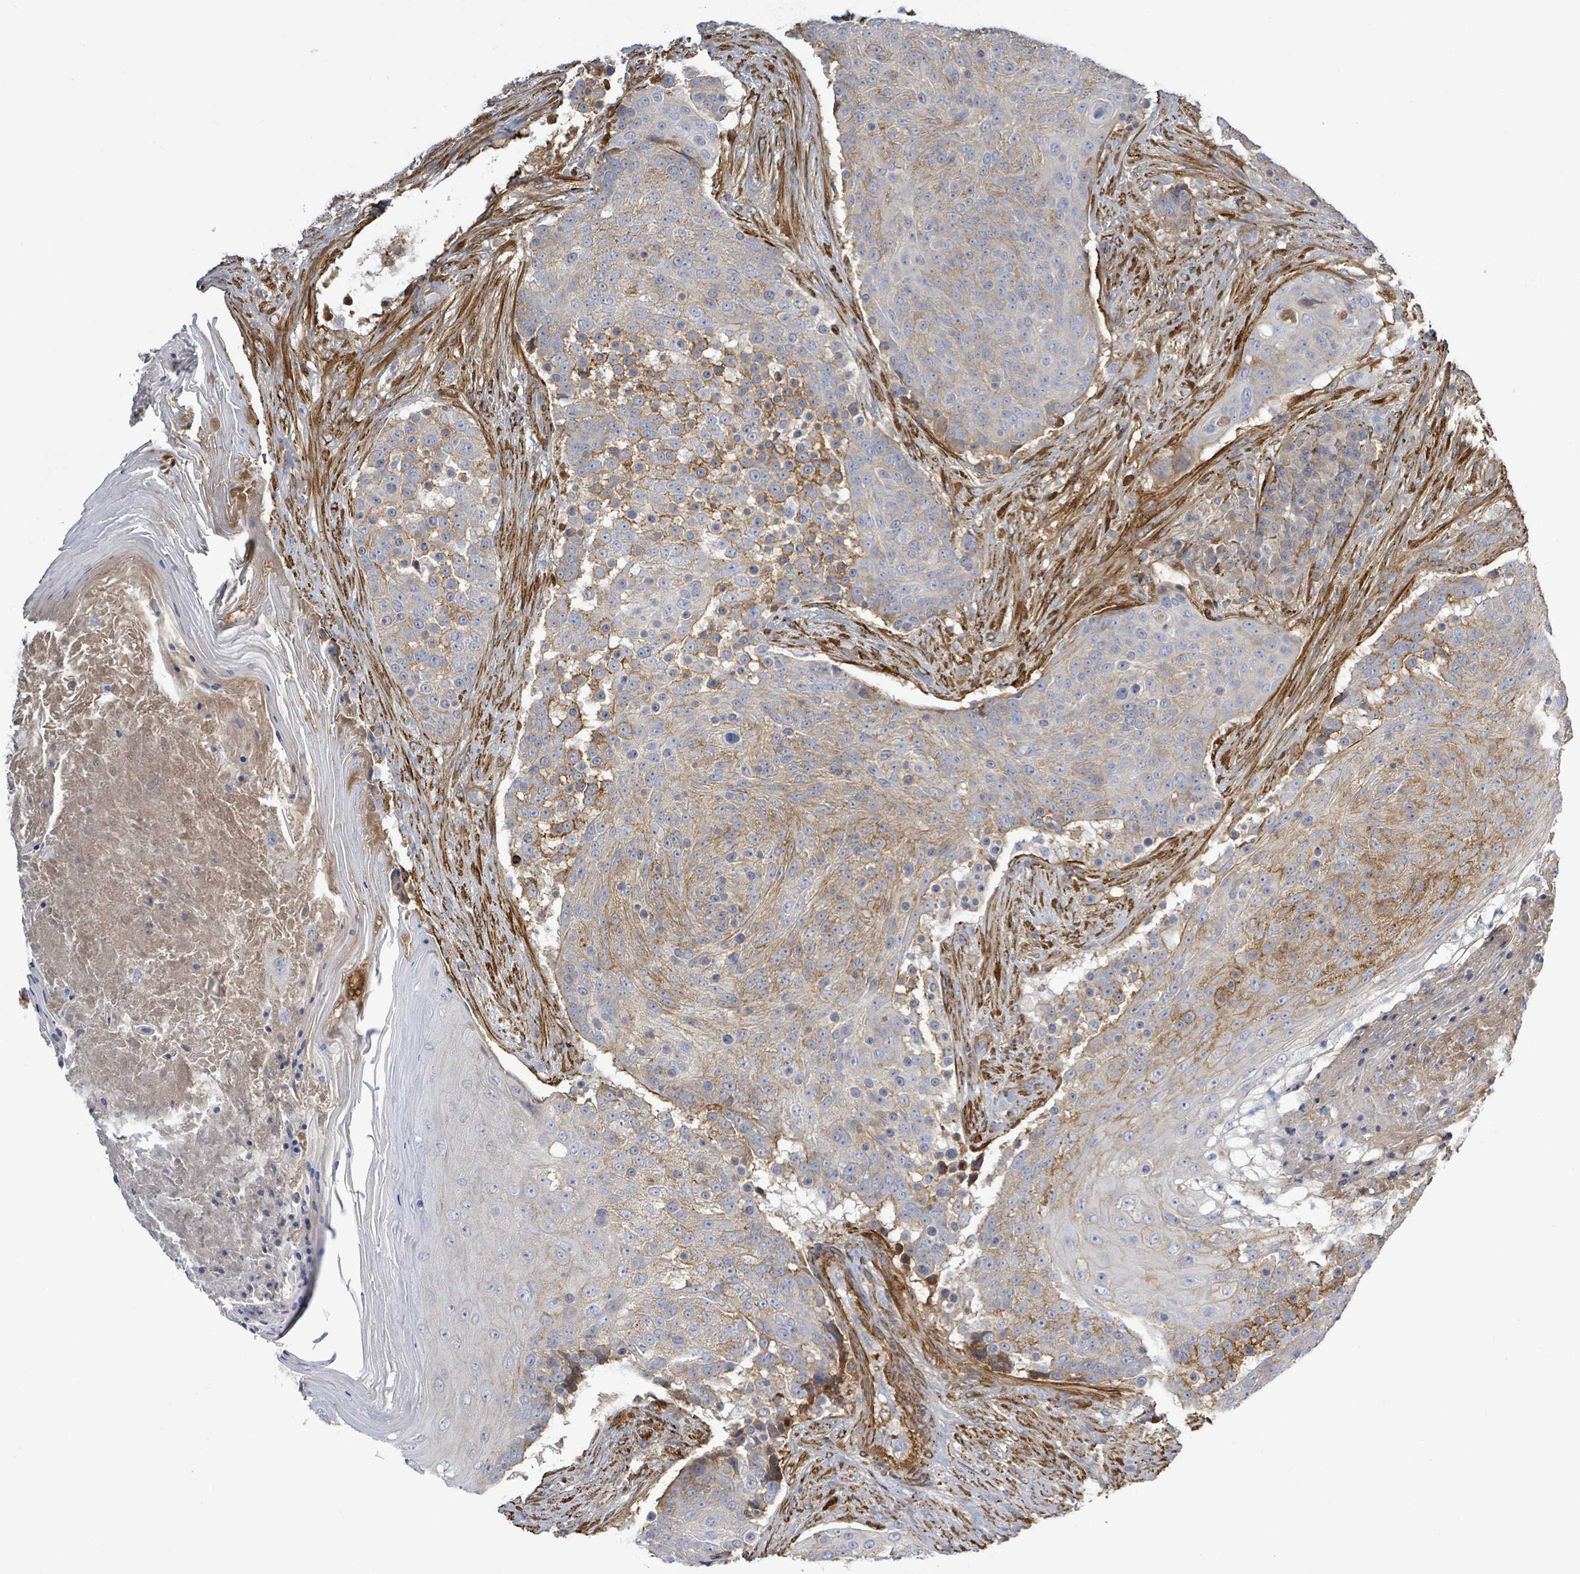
{"staining": {"intensity": "moderate", "quantity": "25%-75%", "location": "cytoplasmic/membranous"}, "tissue": "urothelial cancer", "cell_type": "Tumor cells", "image_type": "cancer", "snomed": [{"axis": "morphology", "description": "Urothelial carcinoma, High grade"}, {"axis": "topography", "description": "Urinary bladder"}], "caption": "Immunohistochemical staining of human high-grade urothelial carcinoma reveals medium levels of moderate cytoplasmic/membranous protein expression in about 25%-75% of tumor cells.", "gene": "DMRTC1B", "patient": {"sex": "female", "age": 63}}